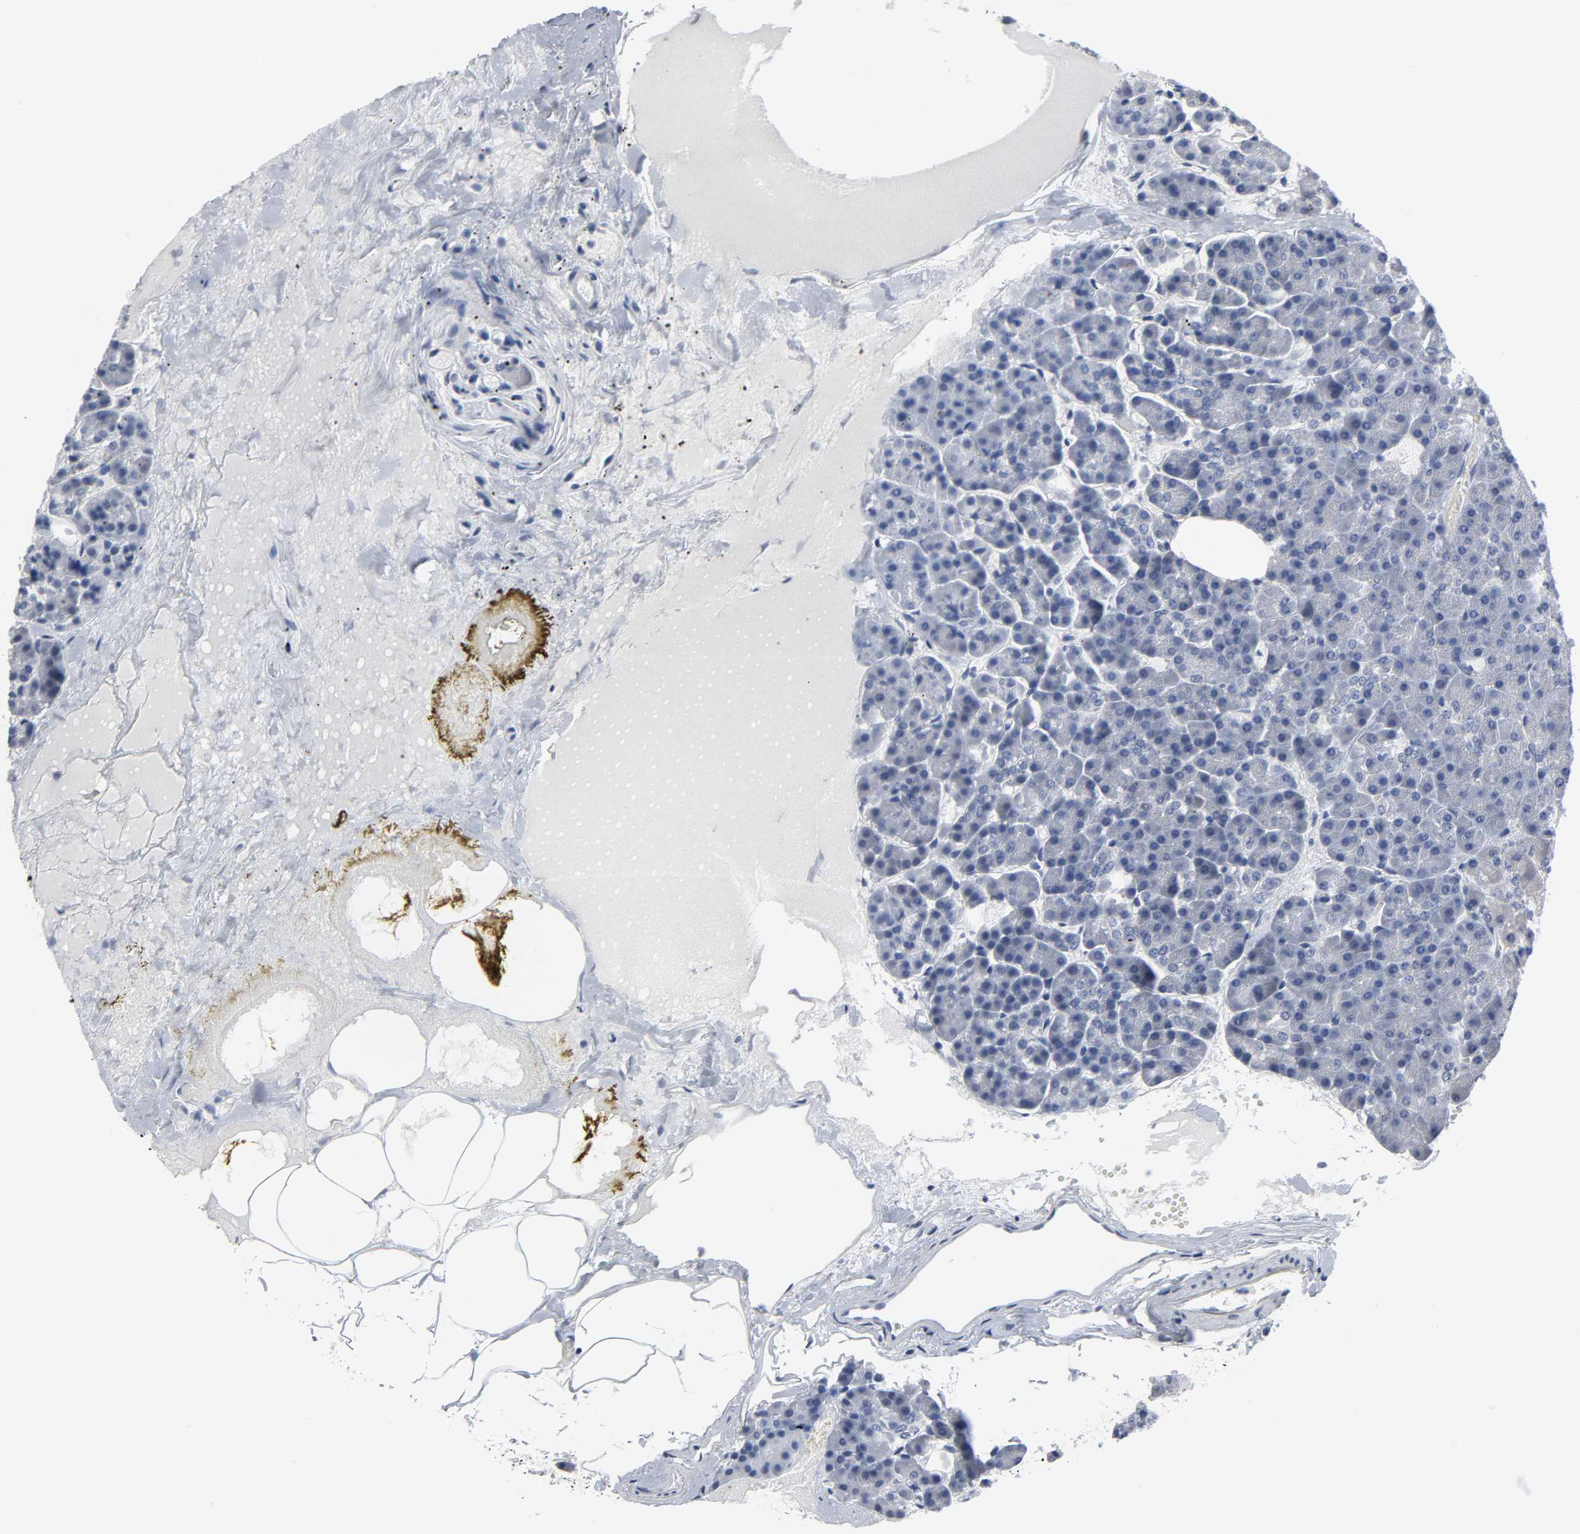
{"staining": {"intensity": "negative", "quantity": "none", "location": "none"}, "tissue": "pancreas", "cell_type": "Exocrine glandular cells", "image_type": "normal", "snomed": [{"axis": "morphology", "description": "Normal tissue, NOS"}, {"axis": "topography", "description": "Pancreas"}], "caption": "A histopathology image of pancreas stained for a protein exhibits no brown staining in exocrine glandular cells. (DAB IHC with hematoxylin counter stain).", "gene": "SALL2", "patient": {"sex": "female", "age": 35}}